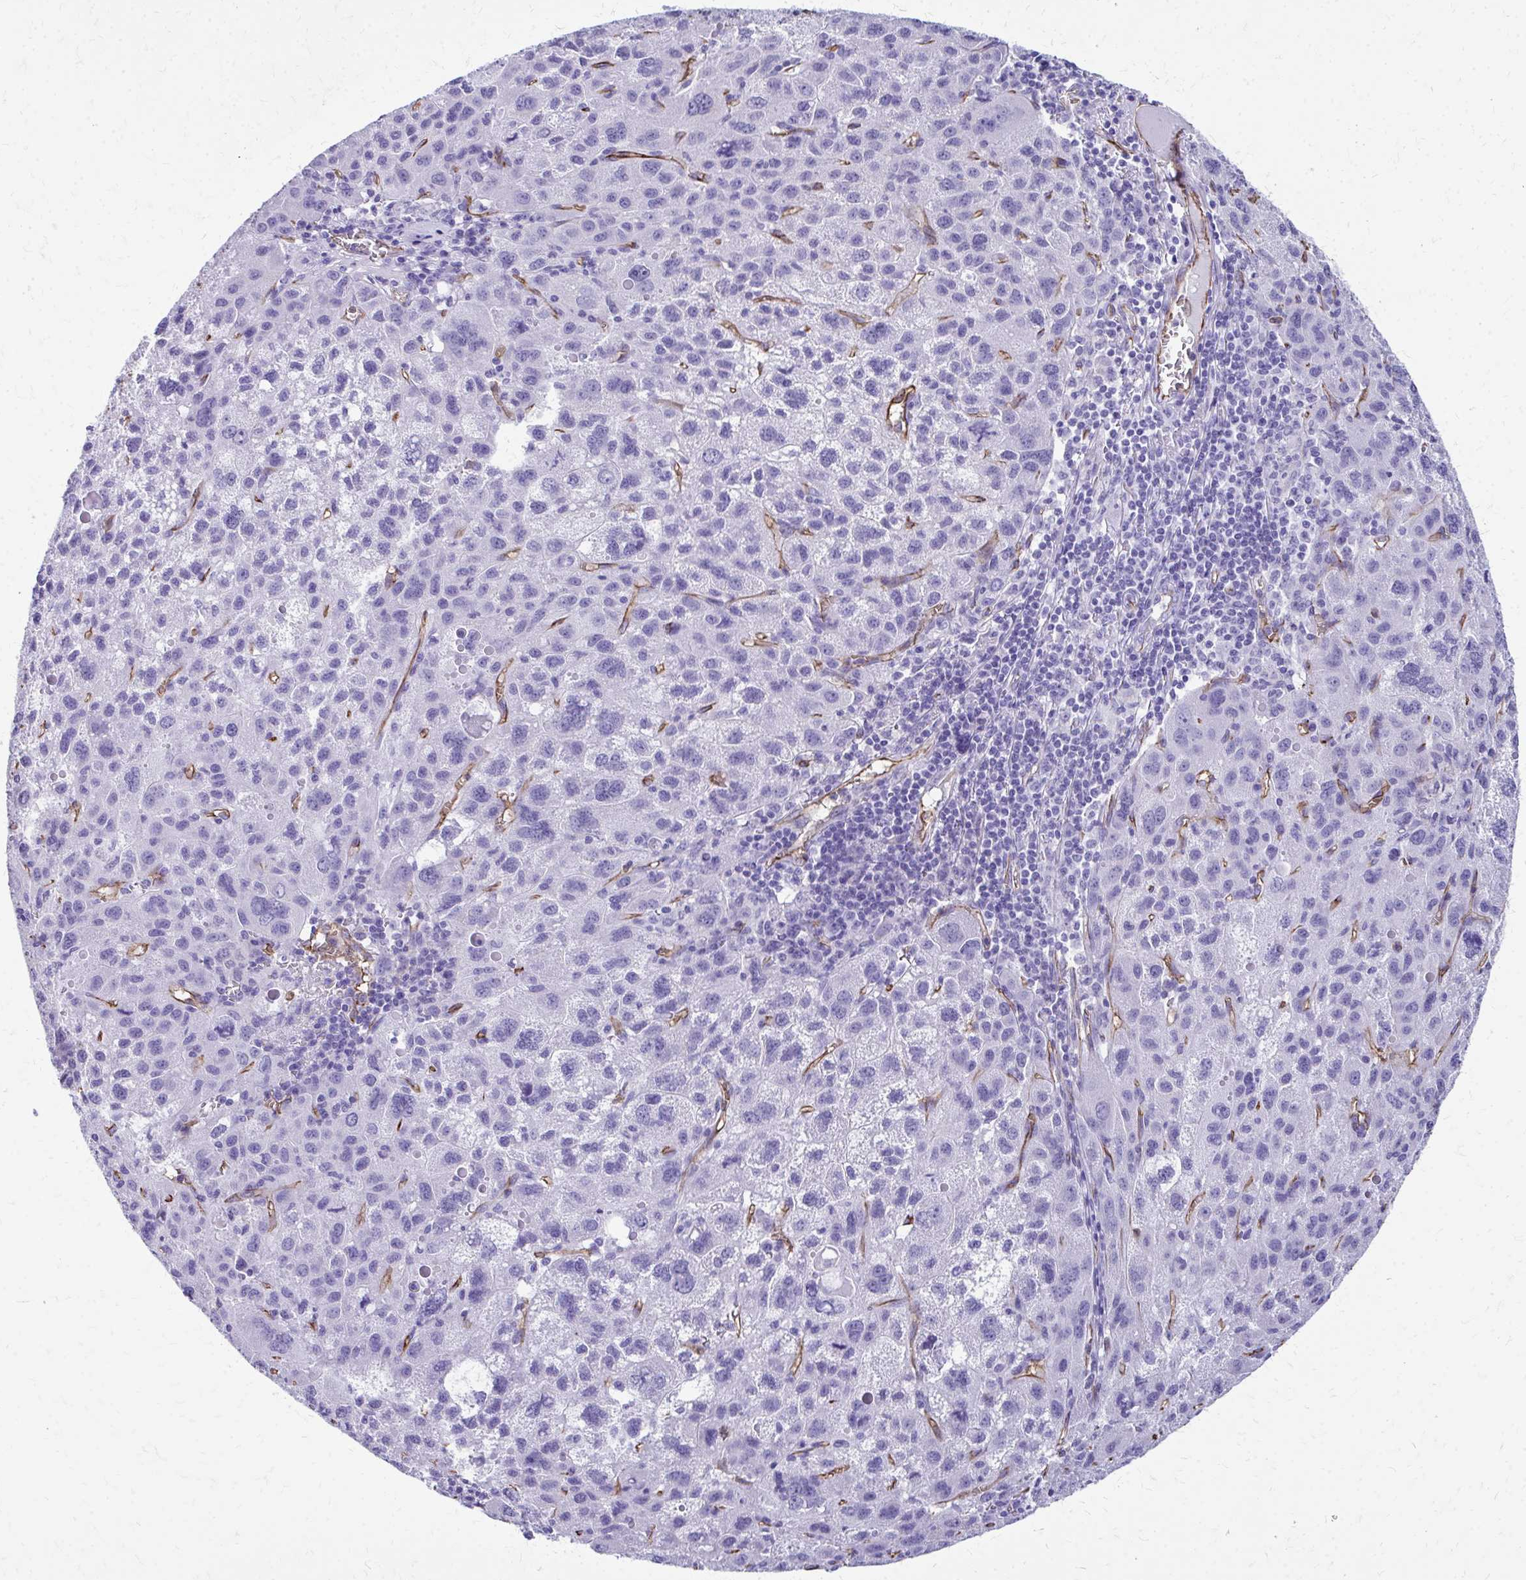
{"staining": {"intensity": "negative", "quantity": "none", "location": "none"}, "tissue": "liver cancer", "cell_type": "Tumor cells", "image_type": "cancer", "snomed": [{"axis": "morphology", "description": "Carcinoma, Hepatocellular, NOS"}, {"axis": "topography", "description": "Liver"}], "caption": "This is an immunohistochemistry (IHC) photomicrograph of human liver cancer (hepatocellular carcinoma). There is no staining in tumor cells.", "gene": "TPSG1", "patient": {"sex": "female", "age": 77}}